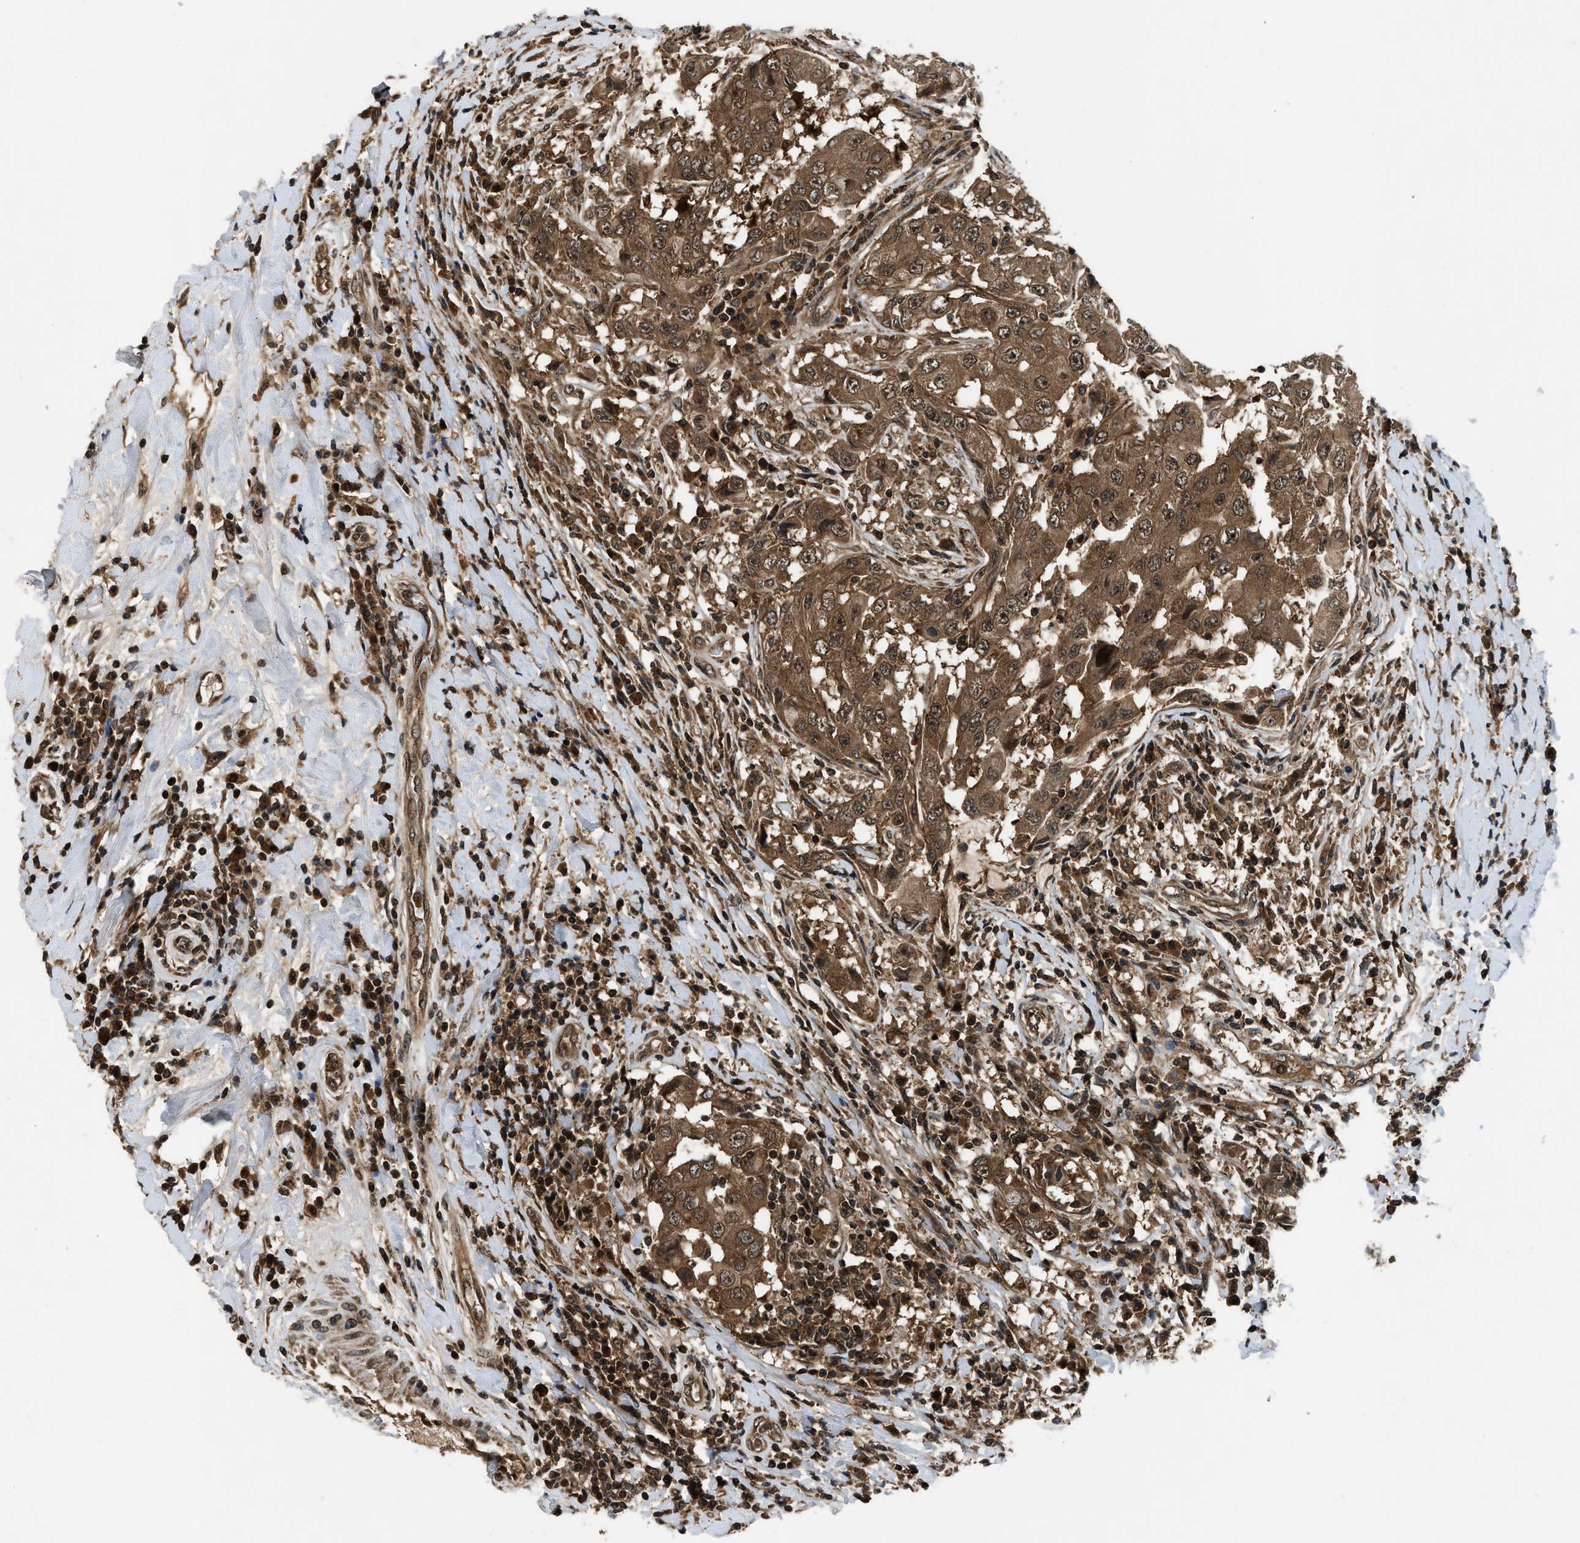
{"staining": {"intensity": "moderate", "quantity": ">75%", "location": "cytoplasmic/membranous"}, "tissue": "breast cancer", "cell_type": "Tumor cells", "image_type": "cancer", "snomed": [{"axis": "morphology", "description": "Duct carcinoma"}, {"axis": "topography", "description": "Breast"}], "caption": "This is an image of IHC staining of infiltrating ductal carcinoma (breast), which shows moderate expression in the cytoplasmic/membranous of tumor cells.", "gene": "RPS6KB1", "patient": {"sex": "female", "age": 27}}